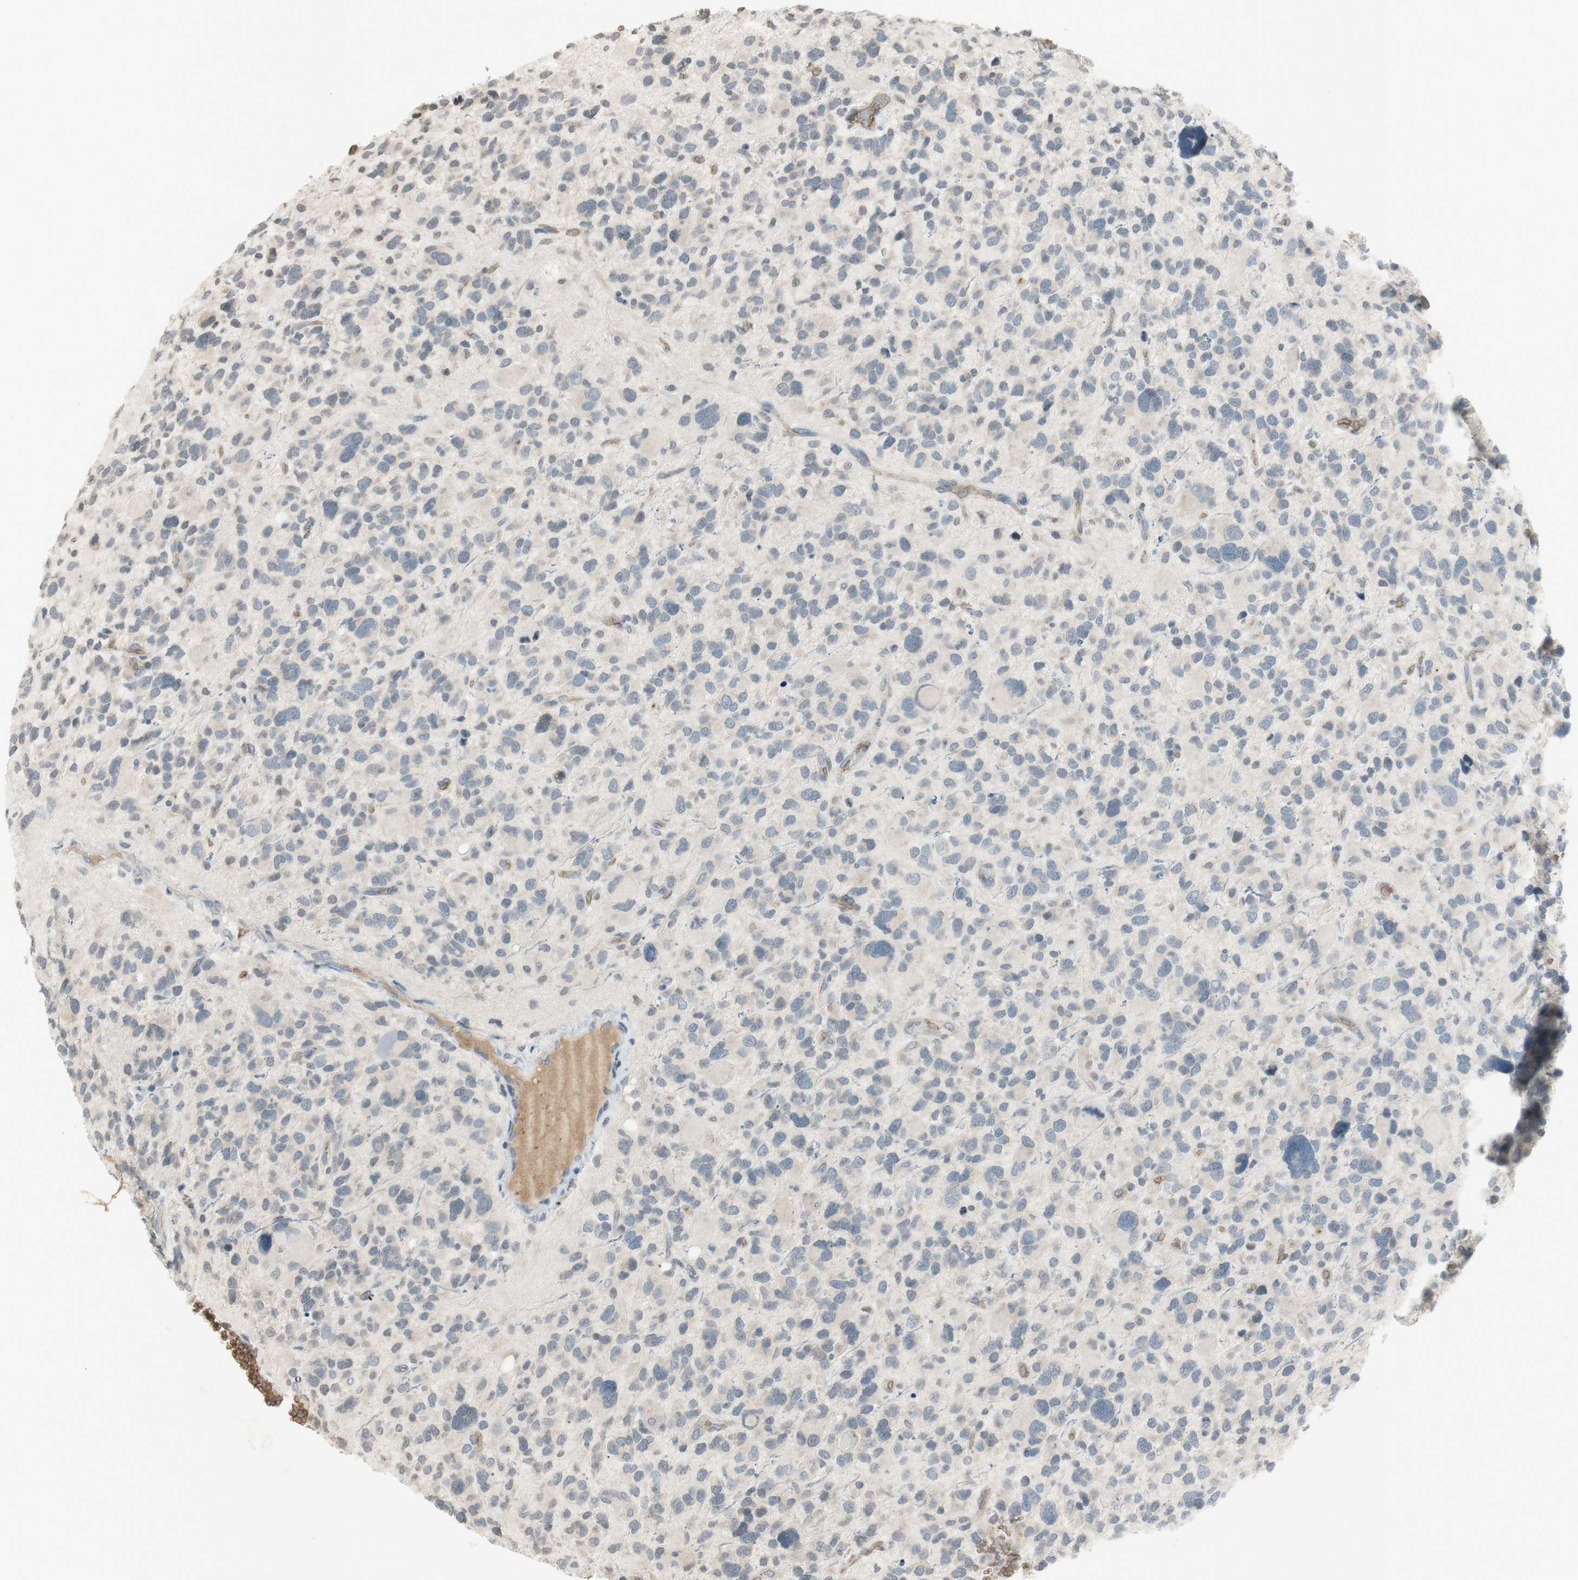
{"staining": {"intensity": "negative", "quantity": "none", "location": "none"}, "tissue": "glioma", "cell_type": "Tumor cells", "image_type": "cancer", "snomed": [{"axis": "morphology", "description": "Glioma, malignant, High grade"}, {"axis": "topography", "description": "Brain"}], "caption": "There is no significant expression in tumor cells of high-grade glioma (malignant).", "gene": "GYPC", "patient": {"sex": "male", "age": 48}}